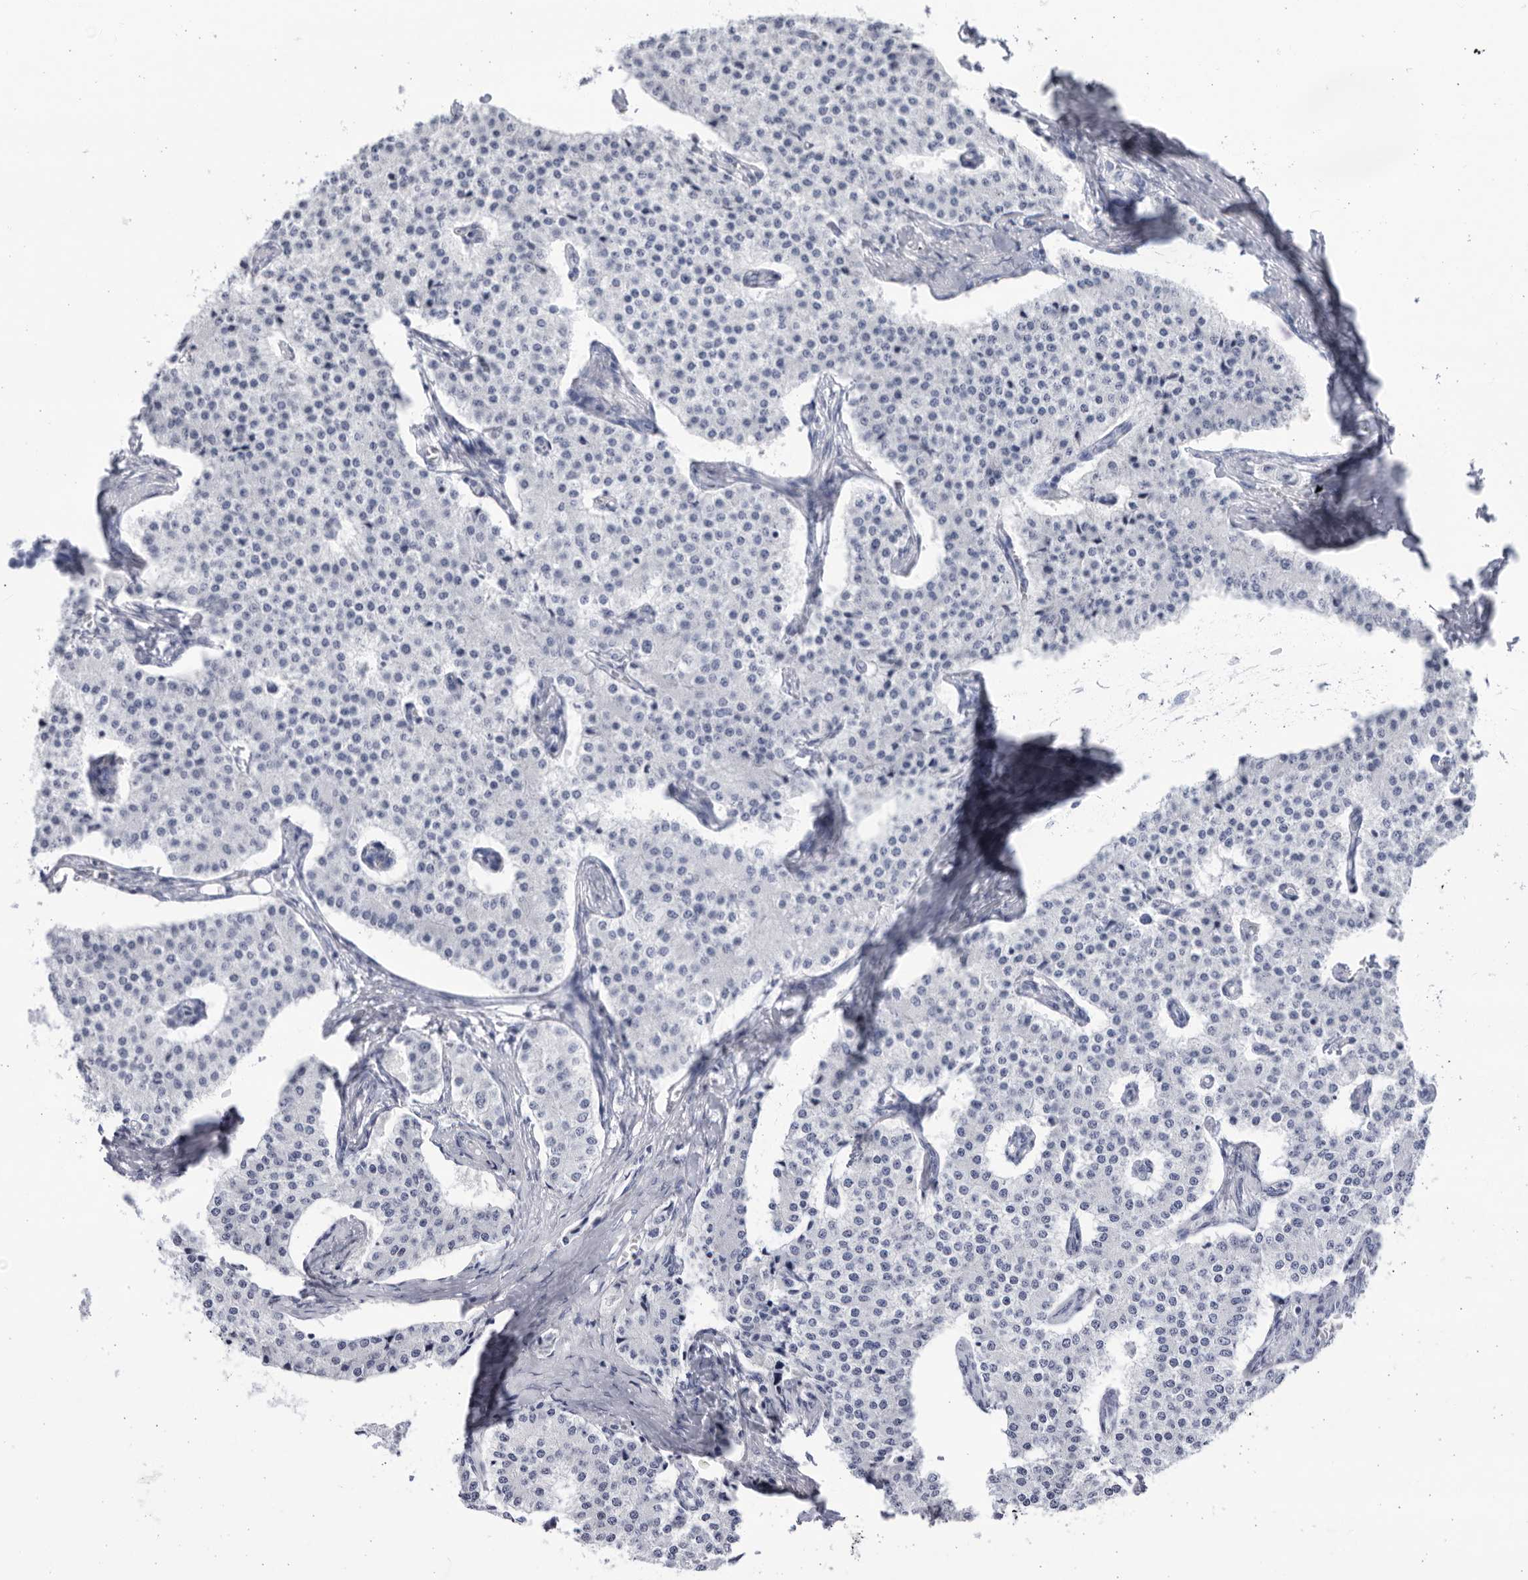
{"staining": {"intensity": "negative", "quantity": "none", "location": "none"}, "tissue": "carcinoid", "cell_type": "Tumor cells", "image_type": "cancer", "snomed": [{"axis": "morphology", "description": "Carcinoid, malignant, NOS"}, {"axis": "topography", "description": "Colon"}], "caption": "A high-resolution image shows IHC staining of carcinoid, which shows no significant staining in tumor cells.", "gene": "CCDC181", "patient": {"sex": "female", "age": 52}}